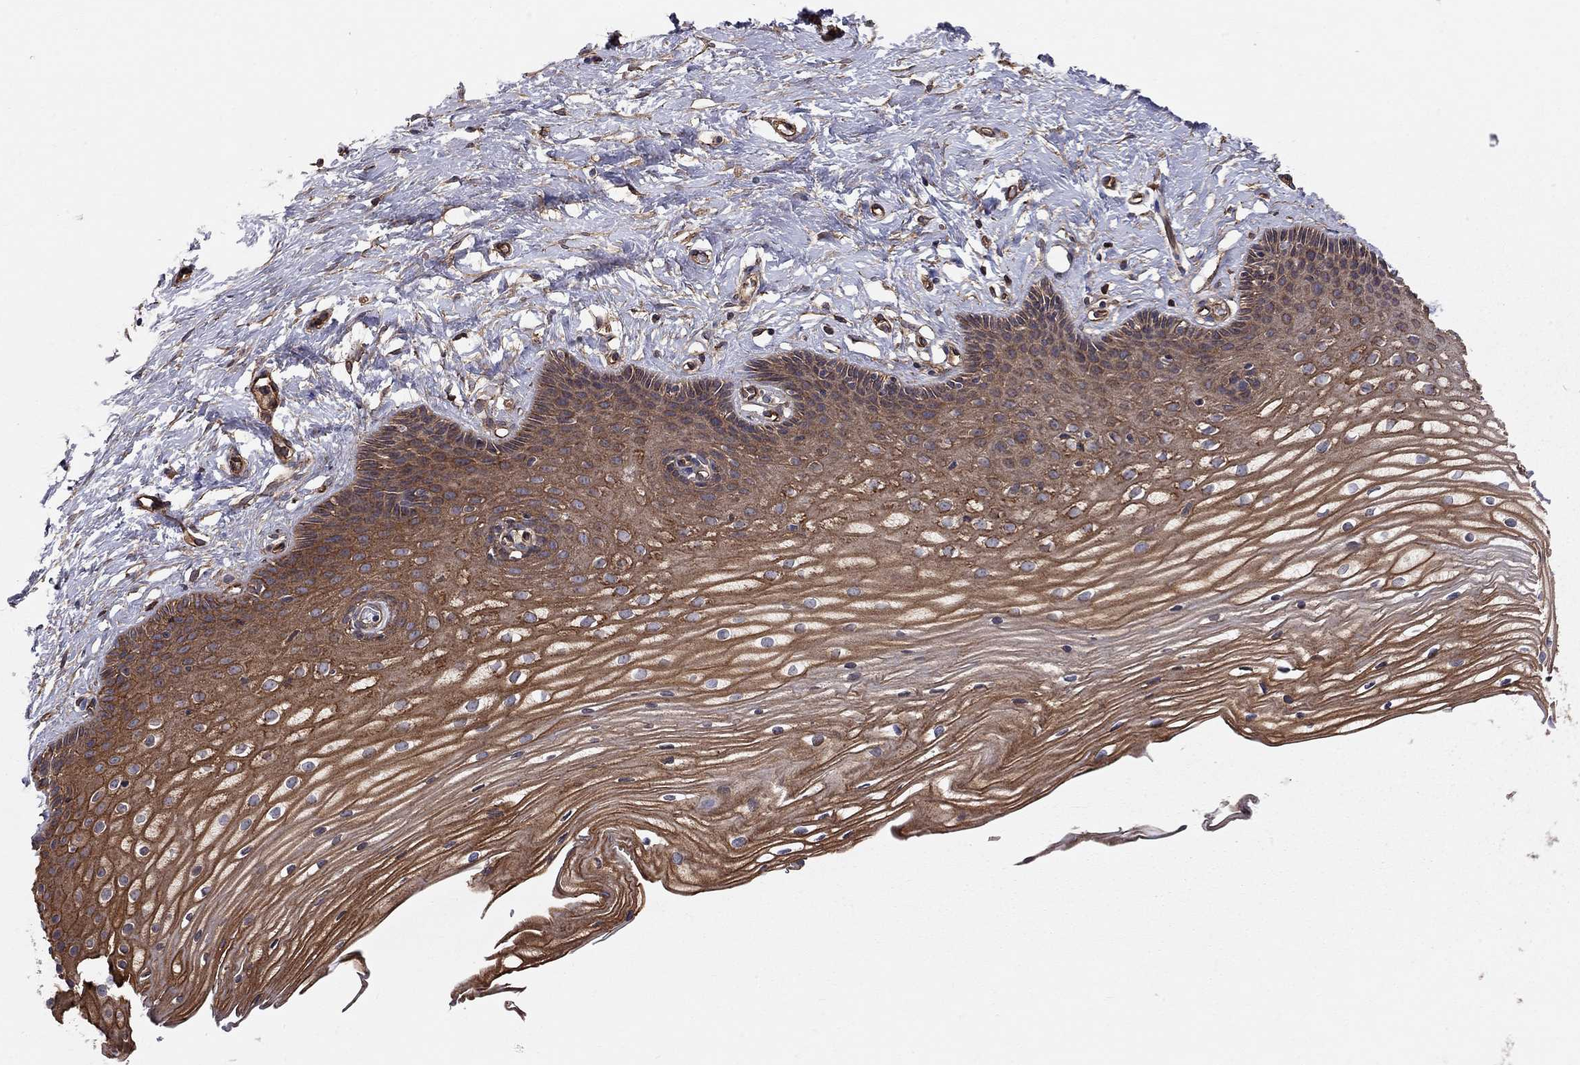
{"staining": {"intensity": "negative", "quantity": "none", "location": "none"}, "tissue": "cervix", "cell_type": "Glandular cells", "image_type": "normal", "snomed": [{"axis": "morphology", "description": "Normal tissue, NOS"}, {"axis": "topography", "description": "Cervix"}], "caption": "Image shows no significant protein staining in glandular cells of benign cervix. (Immunohistochemistry (ihc), brightfield microscopy, high magnification).", "gene": "RASEF", "patient": {"sex": "female", "age": 40}}